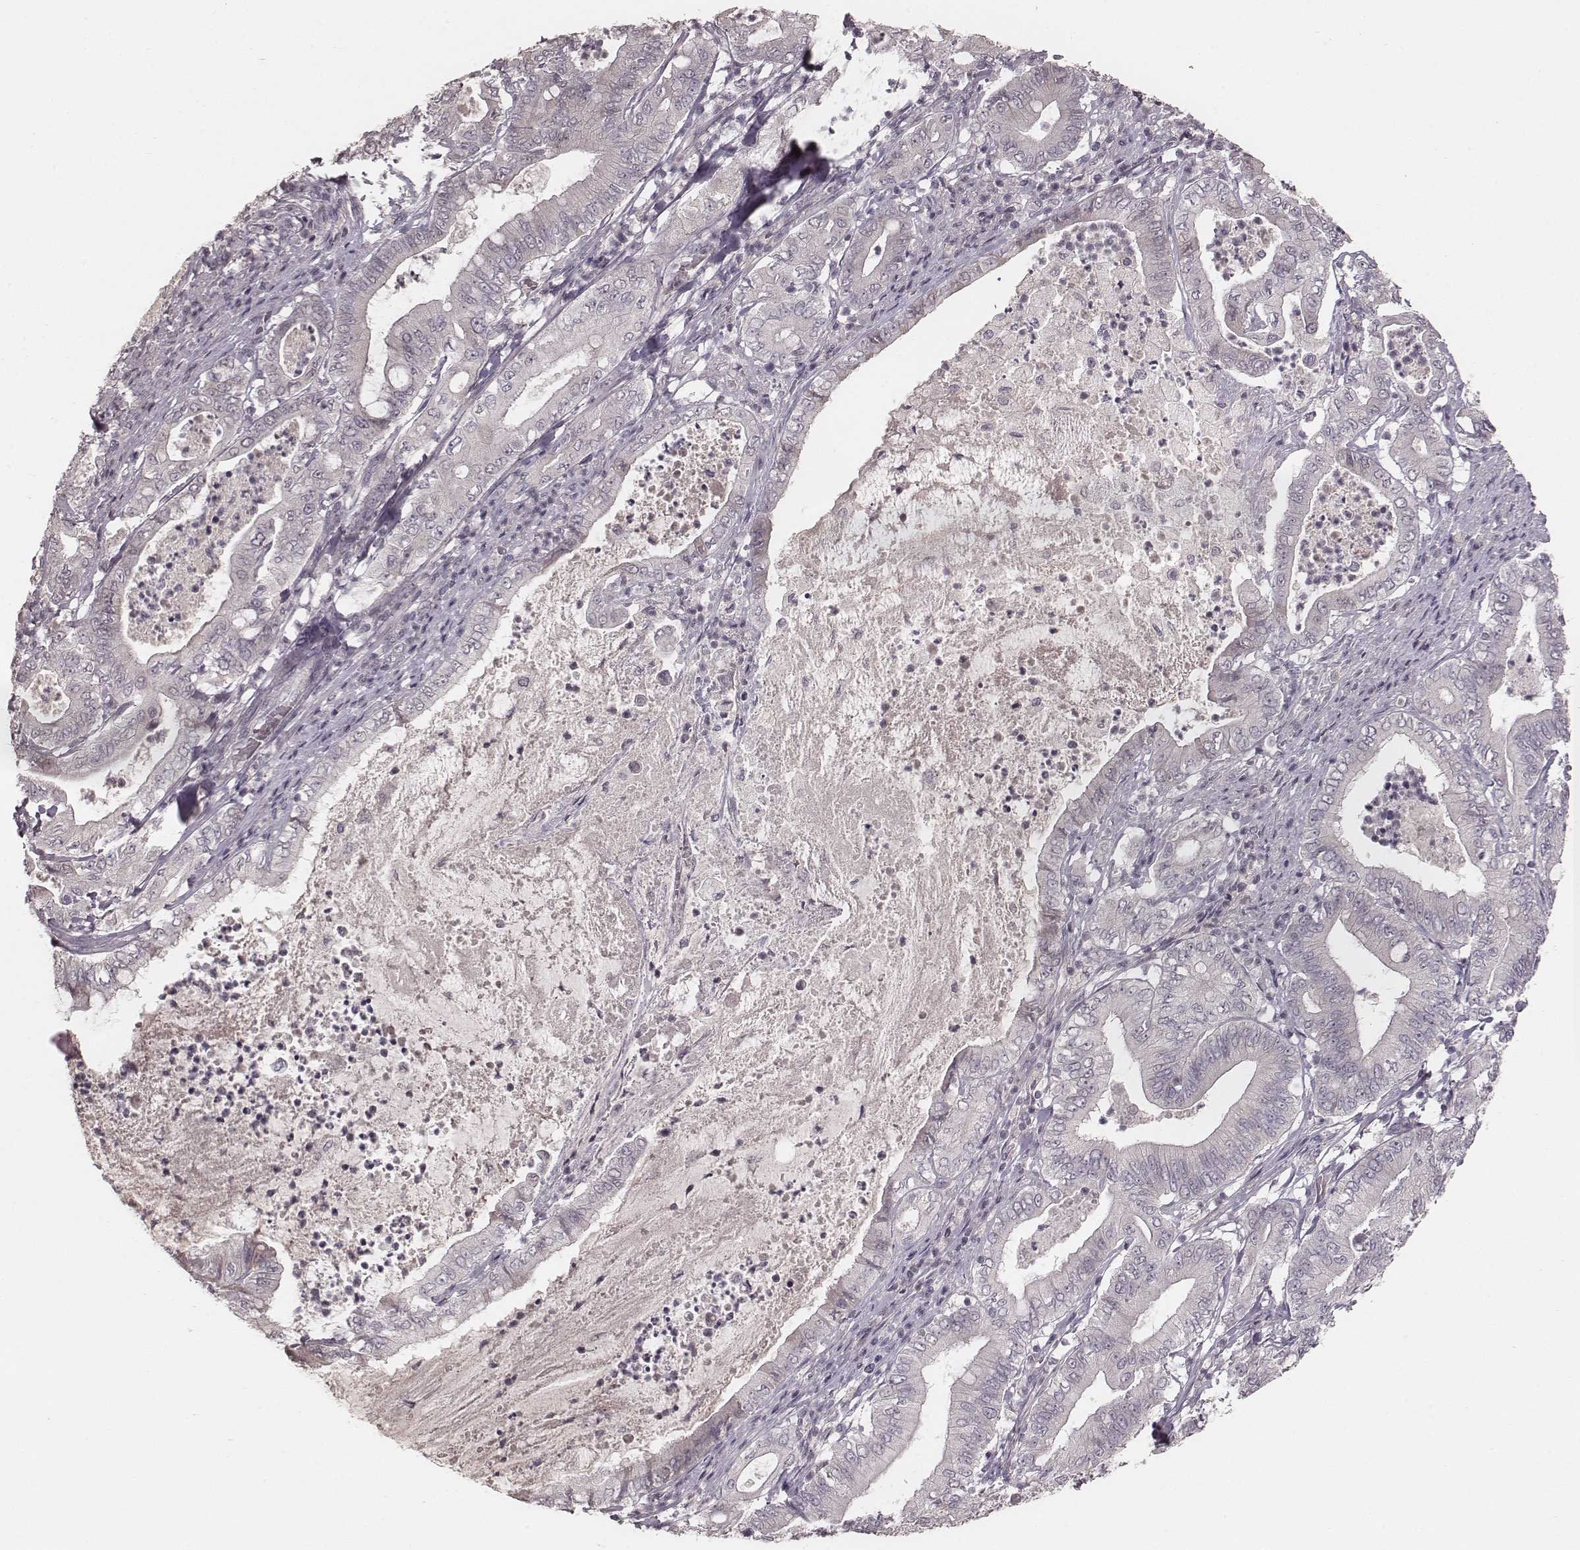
{"staining": {"intensity": "negative", "quantity": "none", "location": "none"}, "tissue": "pancreatic cancer", "cell_type": "Tumor cells", "image_type": "cancer", "snomed": [{"axis": "morphology", "description": "Adenocarcinoma, NOS"}, {"axis": "topography", "description": "Pancreas"}], "caption": "Human adenocarcinoma (pancreatic) stained for a protein using IHC reveals no staining in tumor cells.", "gene": "LY6K", "patient": {"sex": "male", "age": 71}}